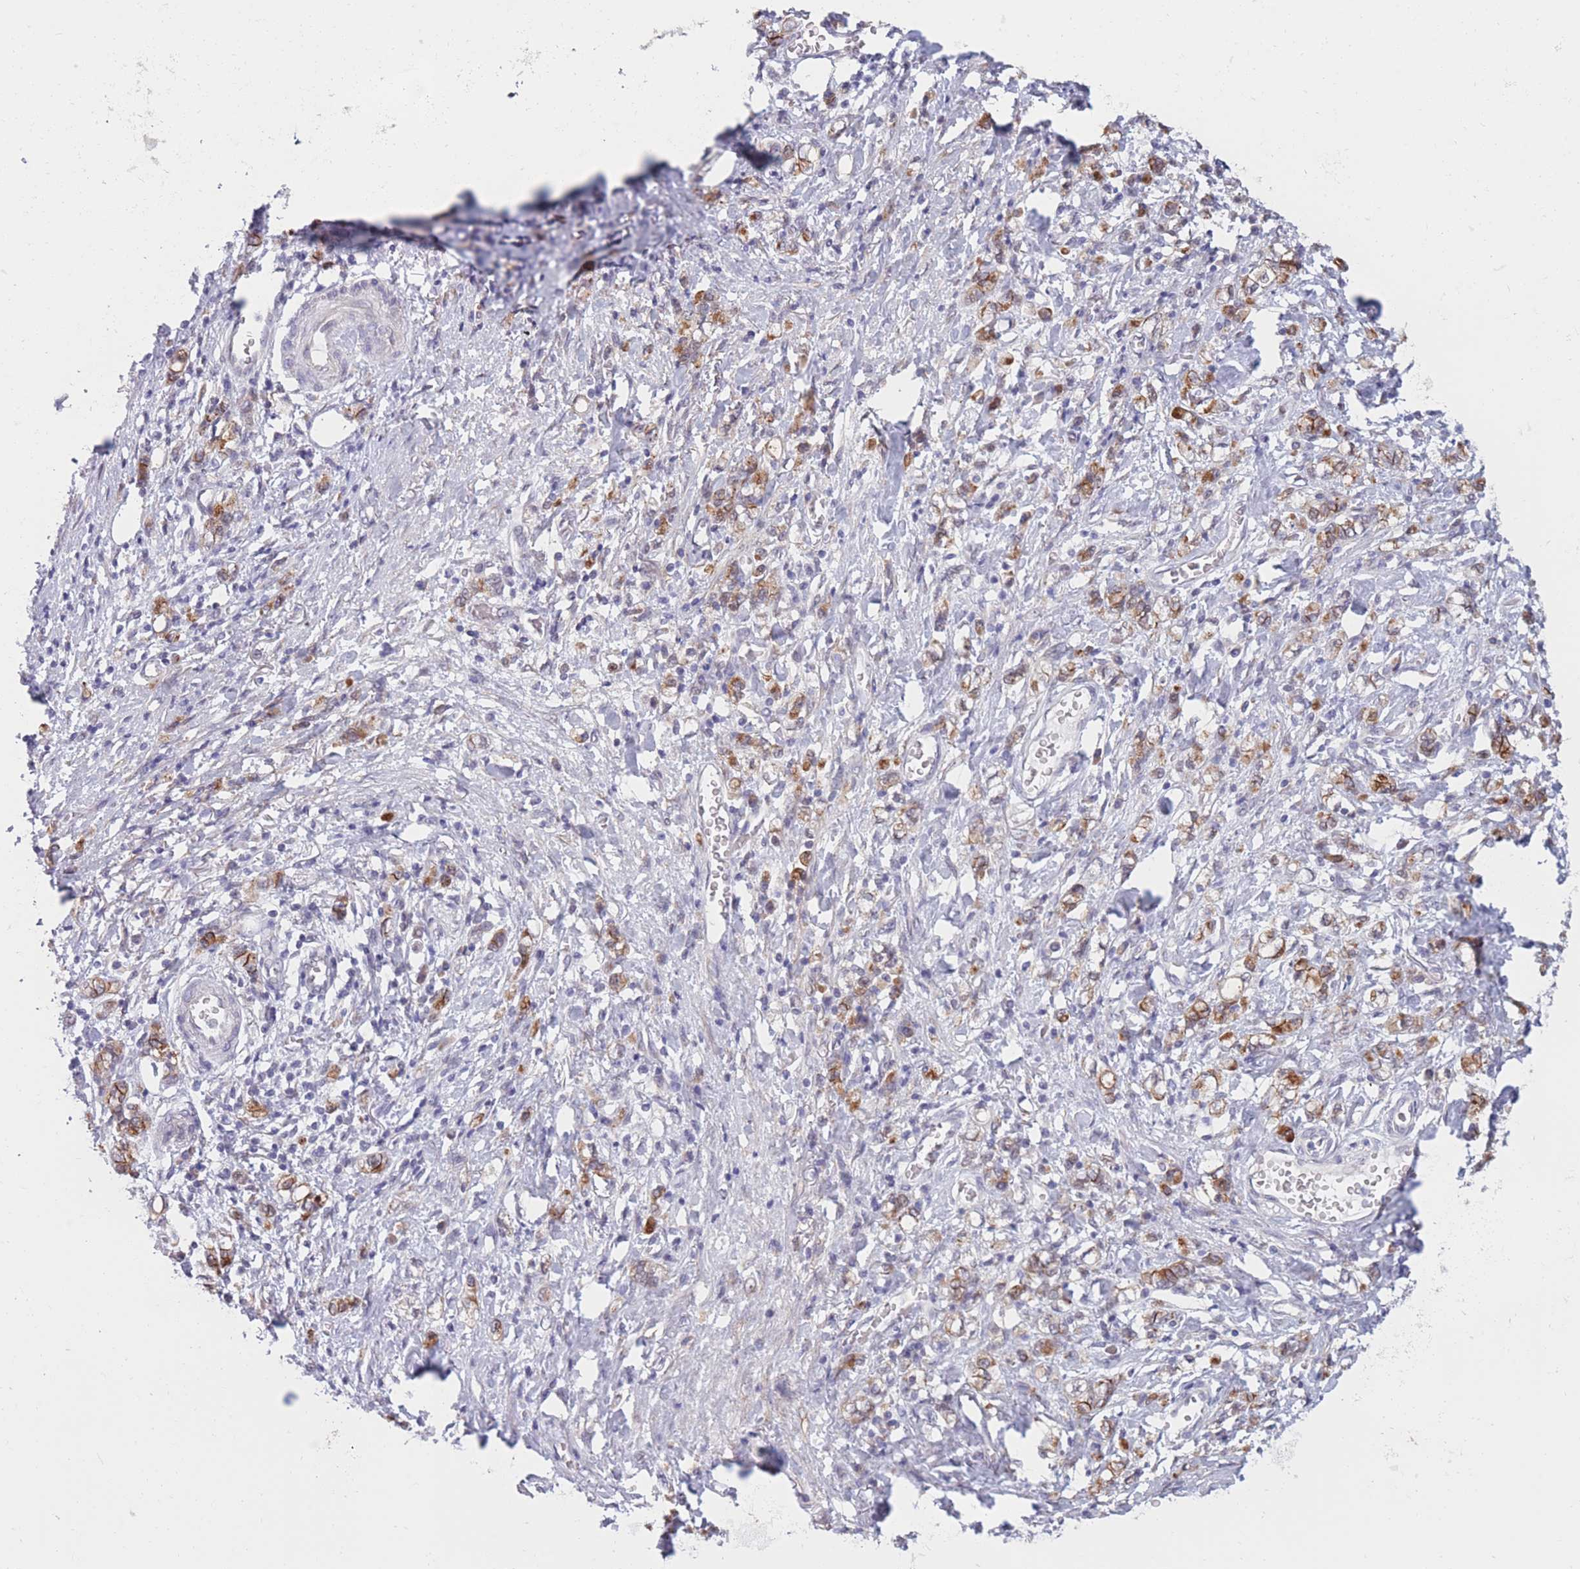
{"staining": {"intensity": "moderate", "quantity": ">75%", "location": "cytoplasmic/membranous"}, "tissue": "stomach cancer", "cell_type": "Tumor cells", "image_type": "cancer", "snomed": [{"axis": "morphology", "description": "Adenocarcinoma, NOS"}, {"axis": "topography", "description": "Stomach"}], "caption": "Immunohistochemical staining of adenocarcinoma (stomach) exhibits medium levels of moderate cytoplasmic/membranous protein staining in about >75% of tumor cells.", "gene": "COL27A1", "patient": {"sex": "male", "age": 77}}